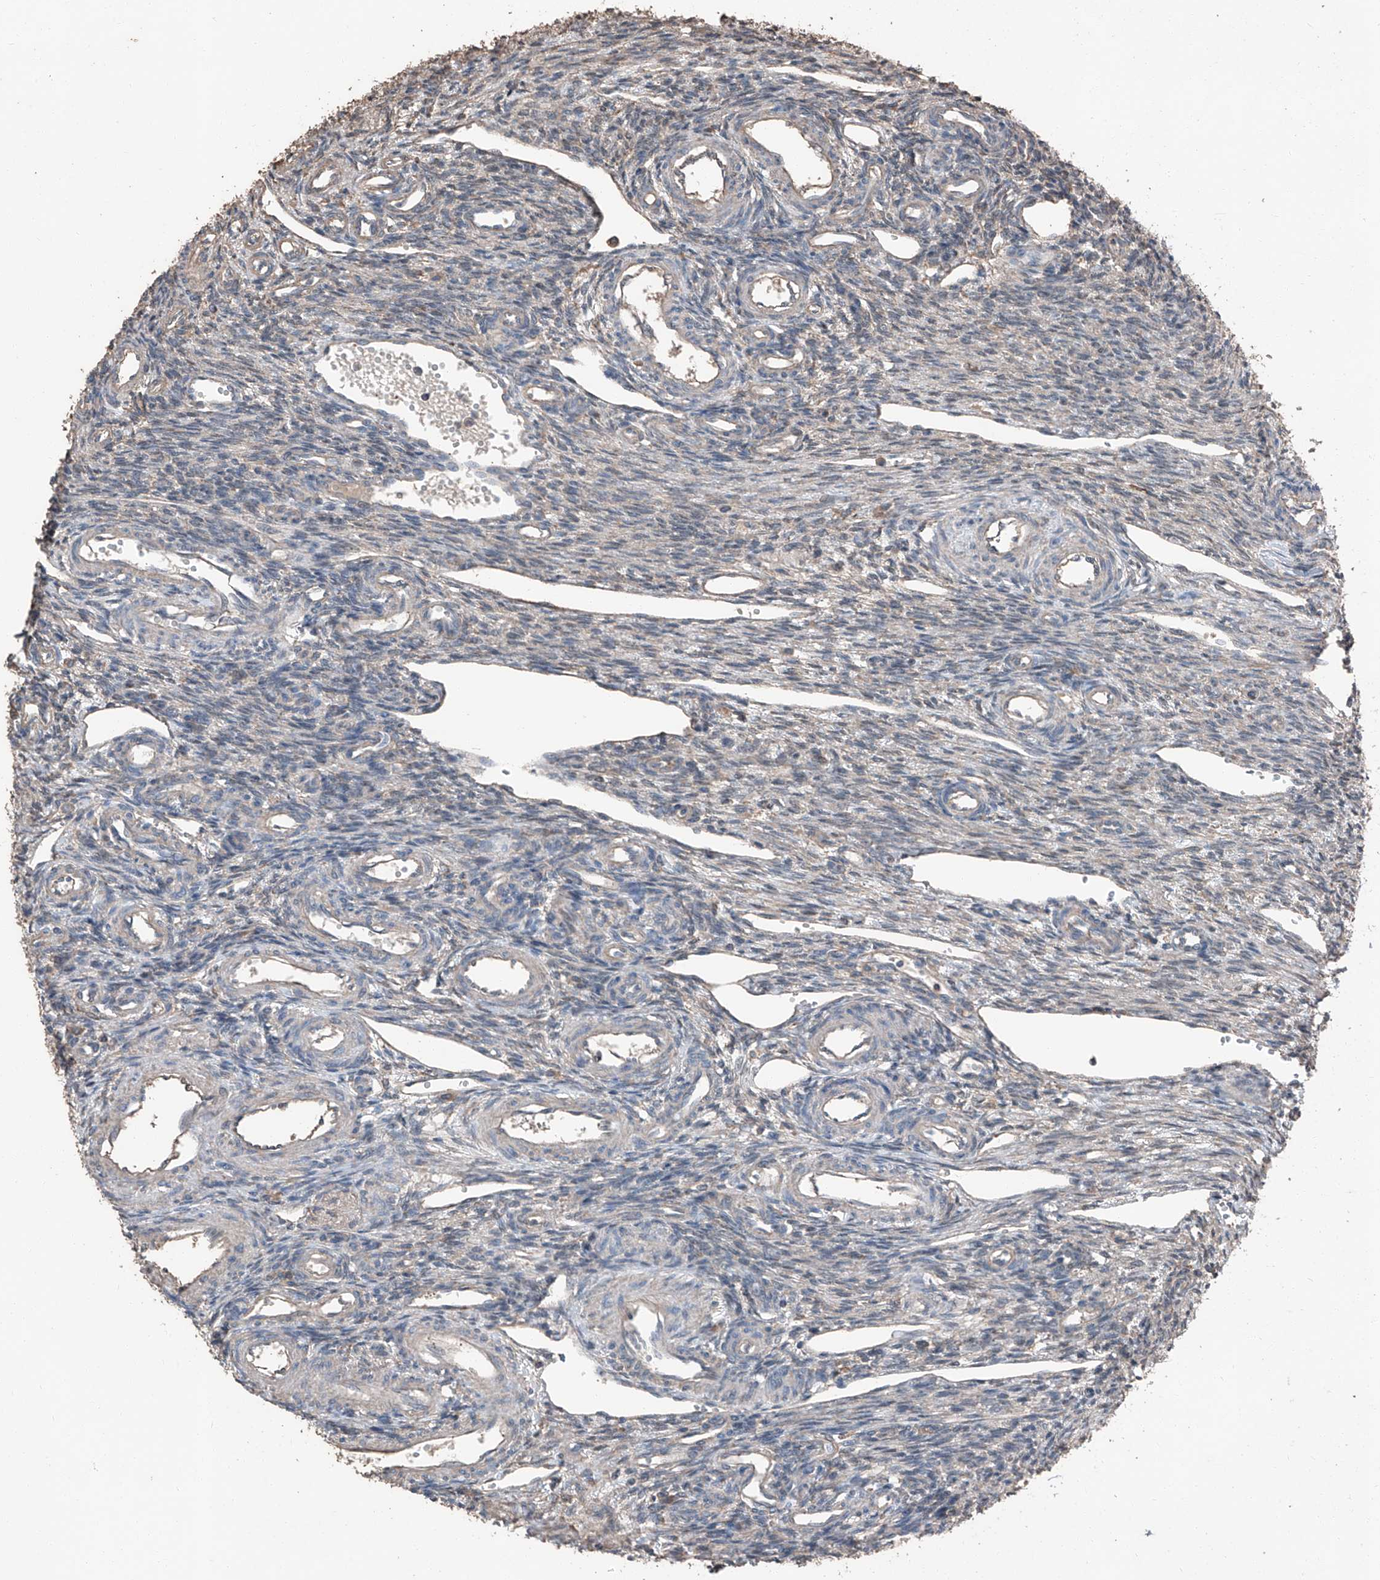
{"staining": {"intensity": "negative", "quantity": "none", "location": "none"}, "tissue": "ovary", "cell_type": "Ovarian stroma cells", "image_type": "normal", "snomed": [{"axis": "morphology", "description": "Normal tissue, NOS"}, {"axis": "morphology", "description": "Cyst, NOS"}, {"axis": "topography", "description": "Ovary"}], "caption": "Immunohistochemistry (IHC) photomicrograph of benign ovary stained for a protein (brown), which exhibits no positivity in ovarian stroma cells. (DAB immunohistochemistry (IHC), high magnification).", "gene": "MAMLD1", "patient": {"sex": "female", "age": 33}}